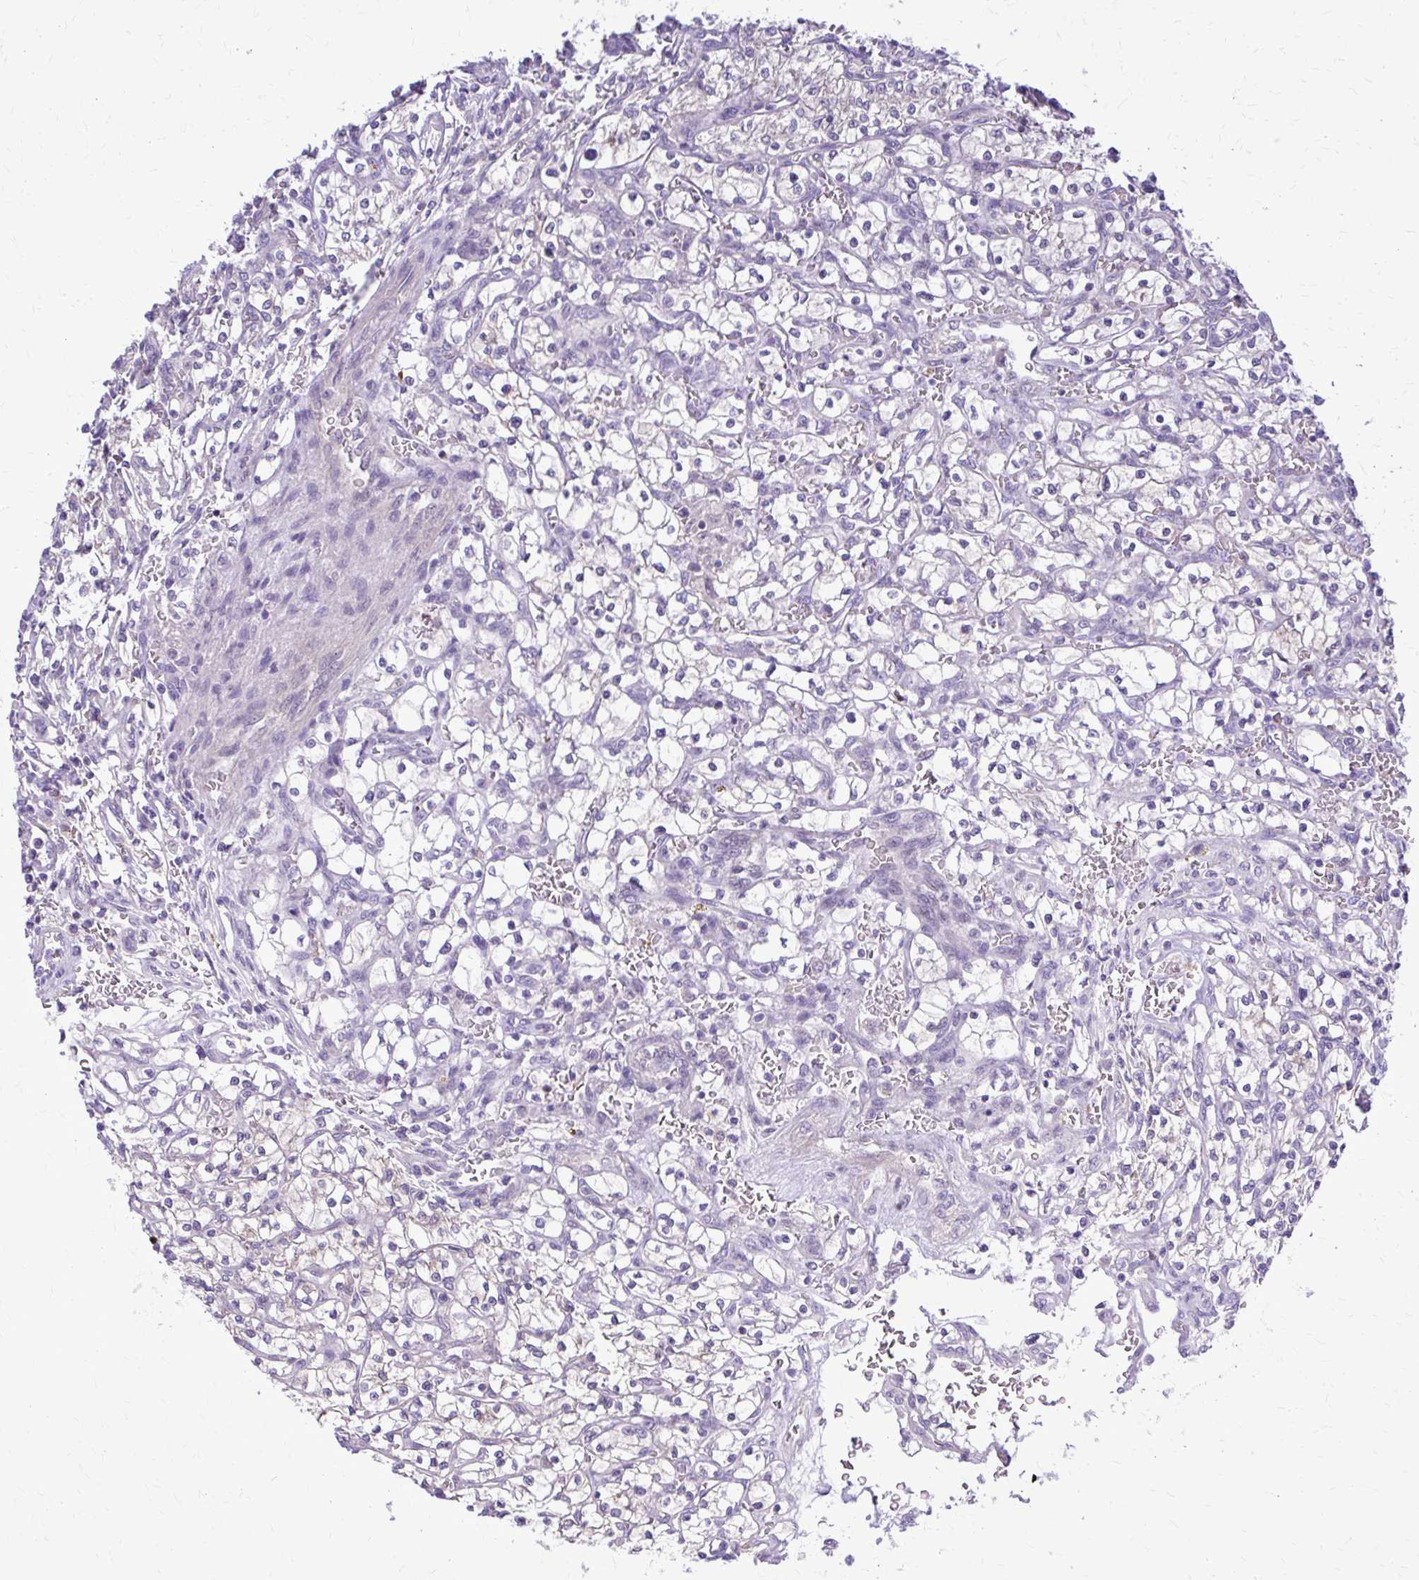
{"staining": {"intensity": "negative", "quantity": "none", "location": "none"}, "tissue": "renal cancer", "cell_type": "Tumor cells", "image_type": "cancer", "snomed": [{"axis": "morphology", "description": "Adenocarcinoma, NOS"}, {"axis": "topography", "description": "Kidney"}], "caption": "A high-resolution image shows IHC staining of renal cancer, which shows no significant positivity in tumor cells. (Brightfield microscopy of DAB (3,3'-diaminobenzidine) IHC at high magnification).", "gene": "RASL11B", "patient": {"sex": "female", "age": 64}}